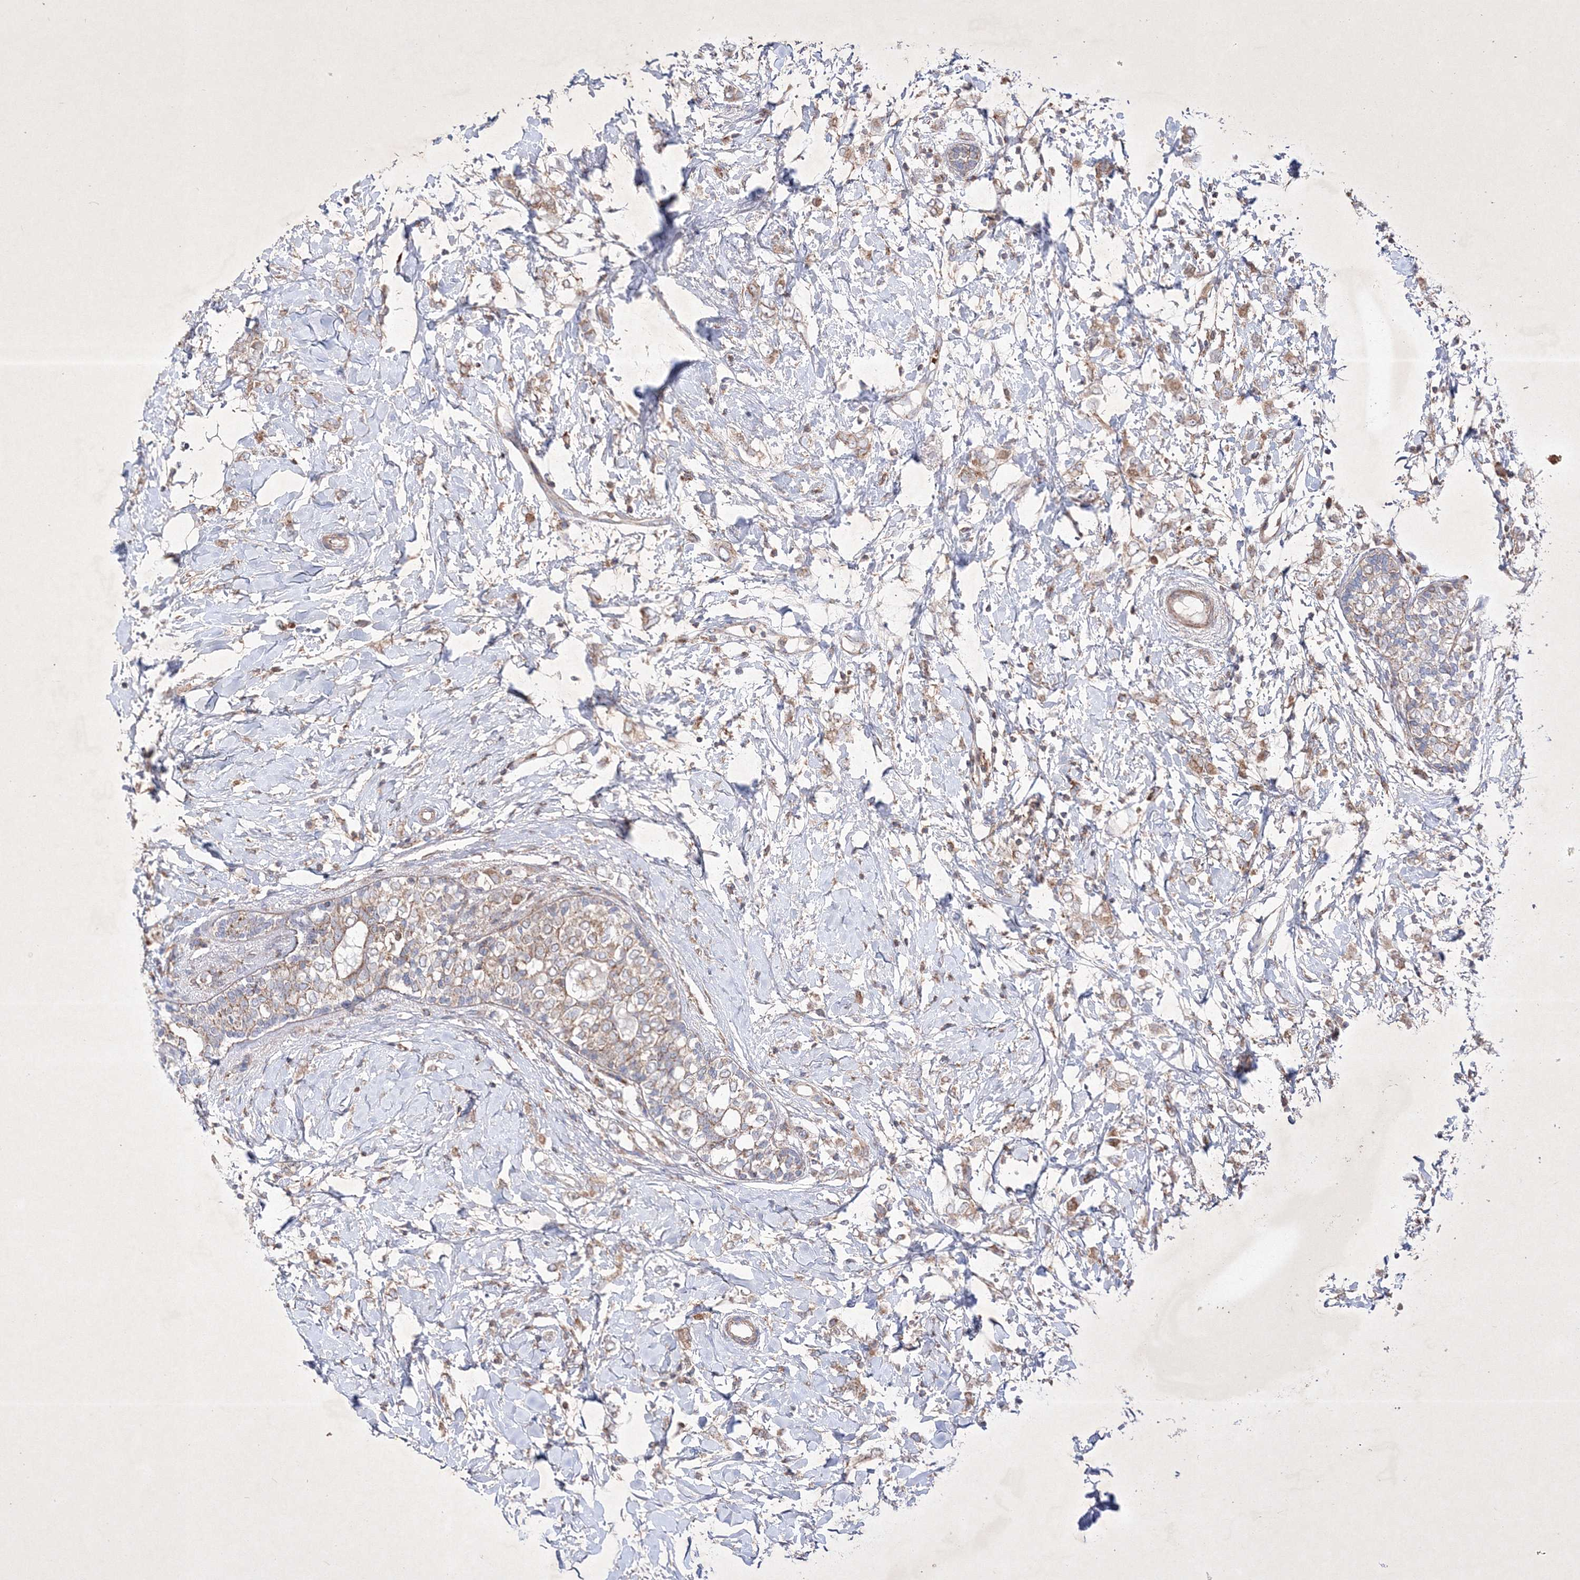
{"staining": {"intensity": "moderate", "quantity": ">75%", "location": "cytoplasmic/membranous"}, "tissue": "breast cancer", "cell_type": "Tumor cells", "image_type": "cancer", "snomed": [{"axis": "morphology", "description": "Normal tissue, NOS"}, {"axis": "morphology", "description": "Lobular carcinoma"}, {"axis": "topography", "description": "Breast"}], "caption": "This is an image of IHC staining of breast cancer (lobular carcinoma), which shows moderate staining in the cytoplasmic/membranous of tumor cells.", "gene": "OPA1", "patient": {"sex": "female", "age": 47}}